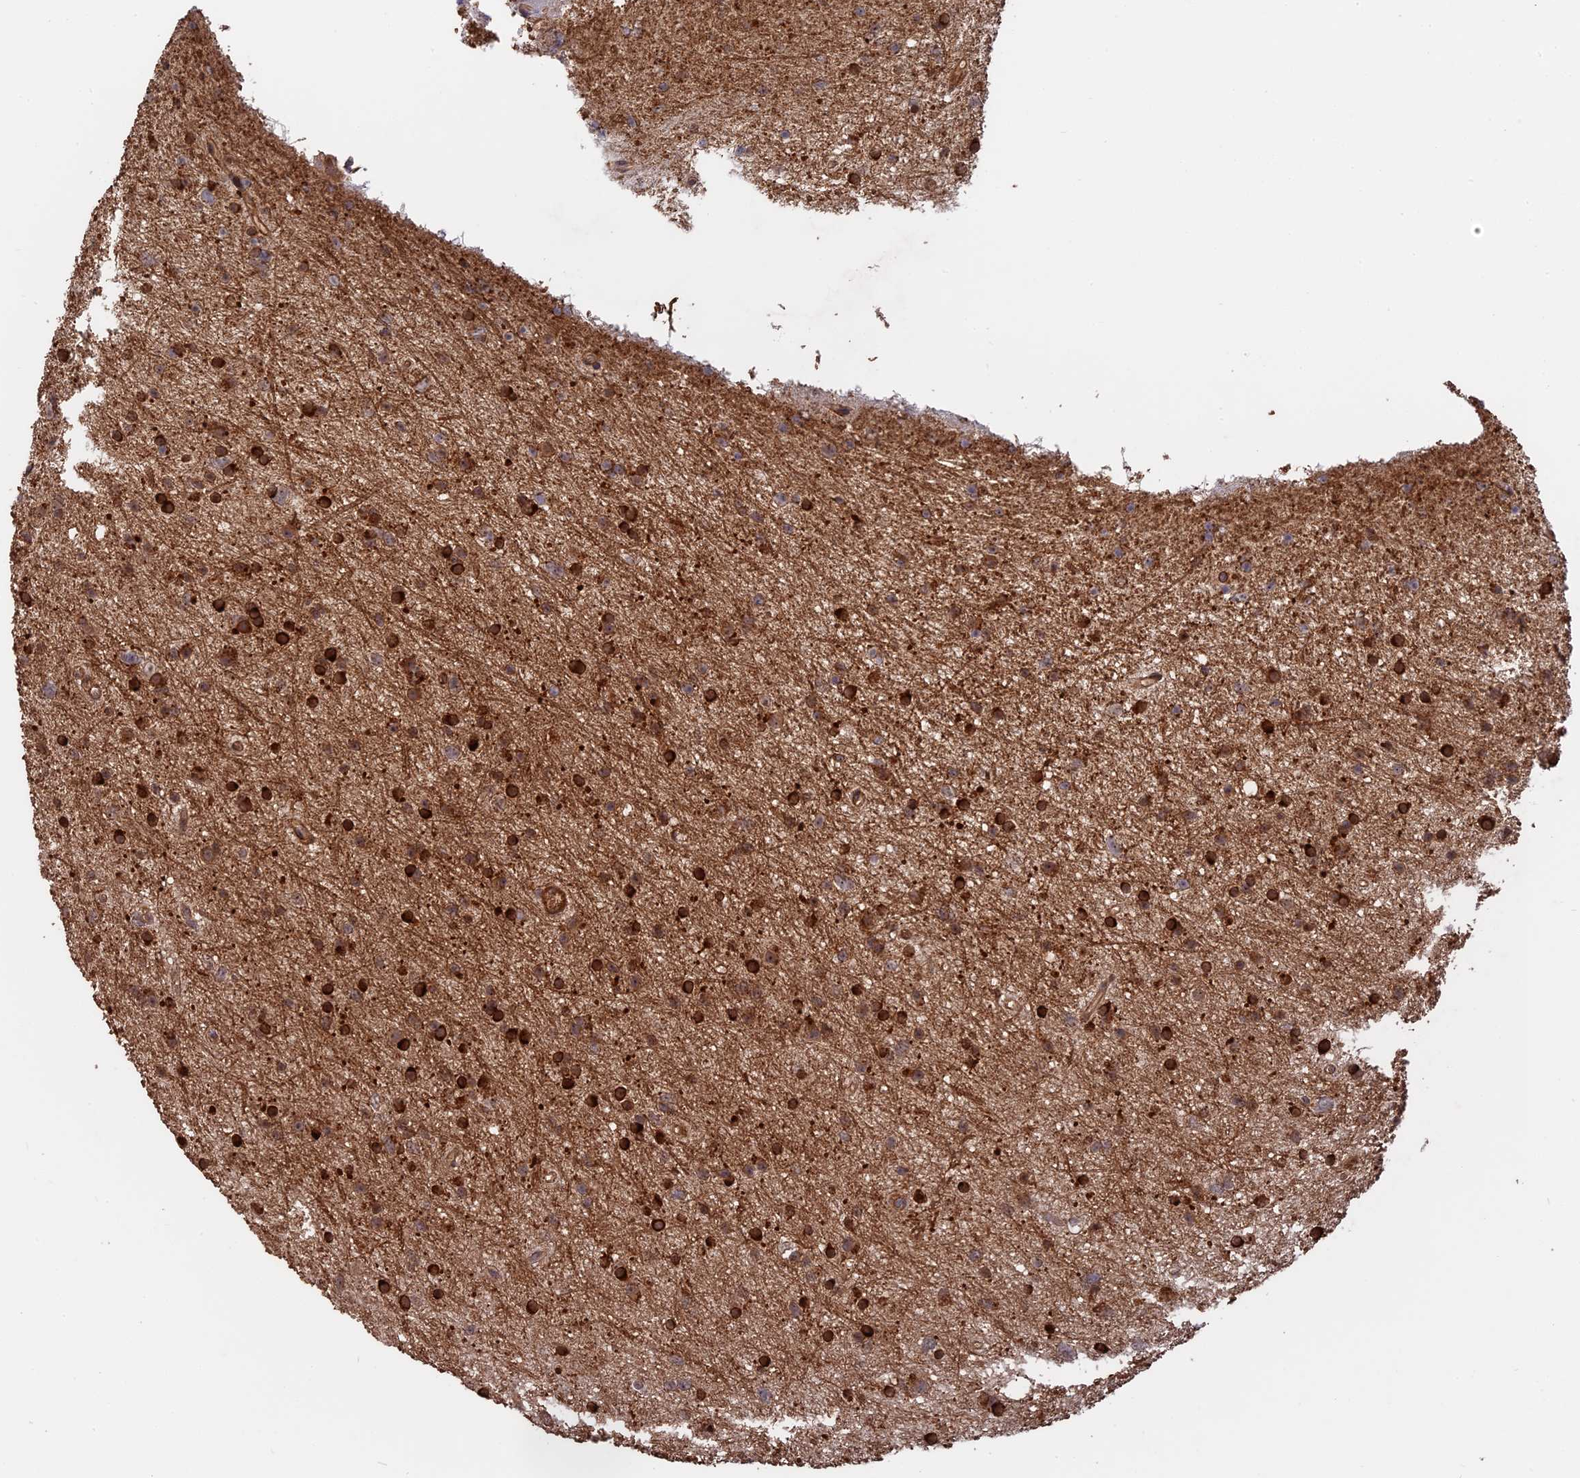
{"staining": {"intensity": "strong", "quantity": "25%-75%", "location": "cytoplasmic/membranous"}, "tissue": "glioma", "cell_type": "Tumor cells", "image_type": "cancer", "snomed": [{"axis": "morphology", "description": "Glioma, malignant, Low grade"}, {"axis": "topography", "description": "Cerebral cortex"}], "caption": "About 25%-75% of tumor cells in malignant glioma (low-grade) demonstrate strong cytoplasmic/membranous protein expression as visualized by brown immunohistochemical staining.", "gene": "SAC3D1", "patient": {"sex": "female", "age": 39}}